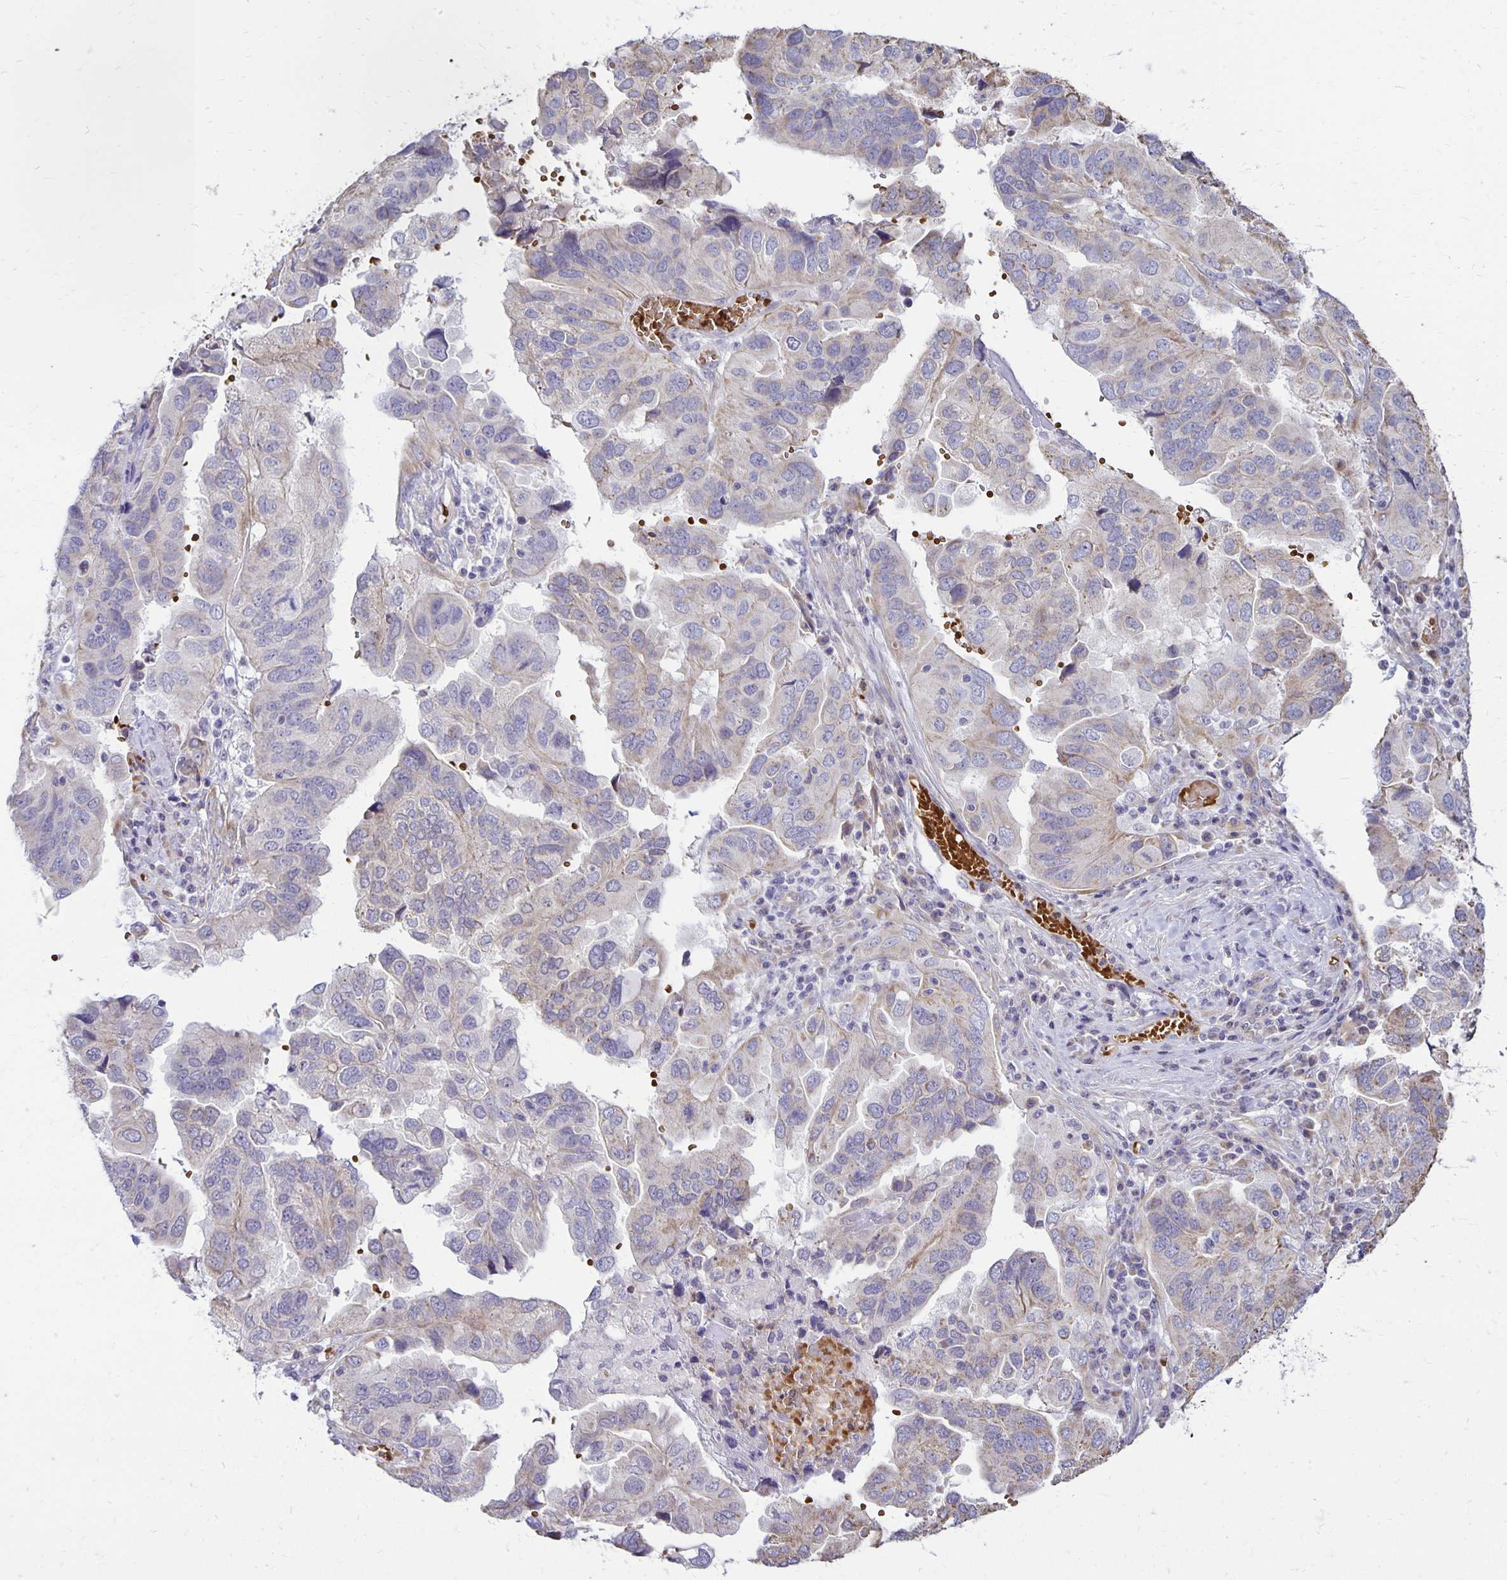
{"staining": {"intensity": "negative", "quantity": "none", "location": "none"}, "tissue": "ovarian cancer", "cell_type": "Tumor cells", "image_type": "cancer", "snomed": [{"axis": "morphology", "description": "Cystadenocarcinoma, serous, NOS"}, {"axis": "topography", "description": "Ovary"}], "caption": "DAB immunohistochemical staining of human ovarian cancer exhibits no significant staining in tumor cells.", "gene": "FN3K", "patient": {"sex": "female", "age": 79}}